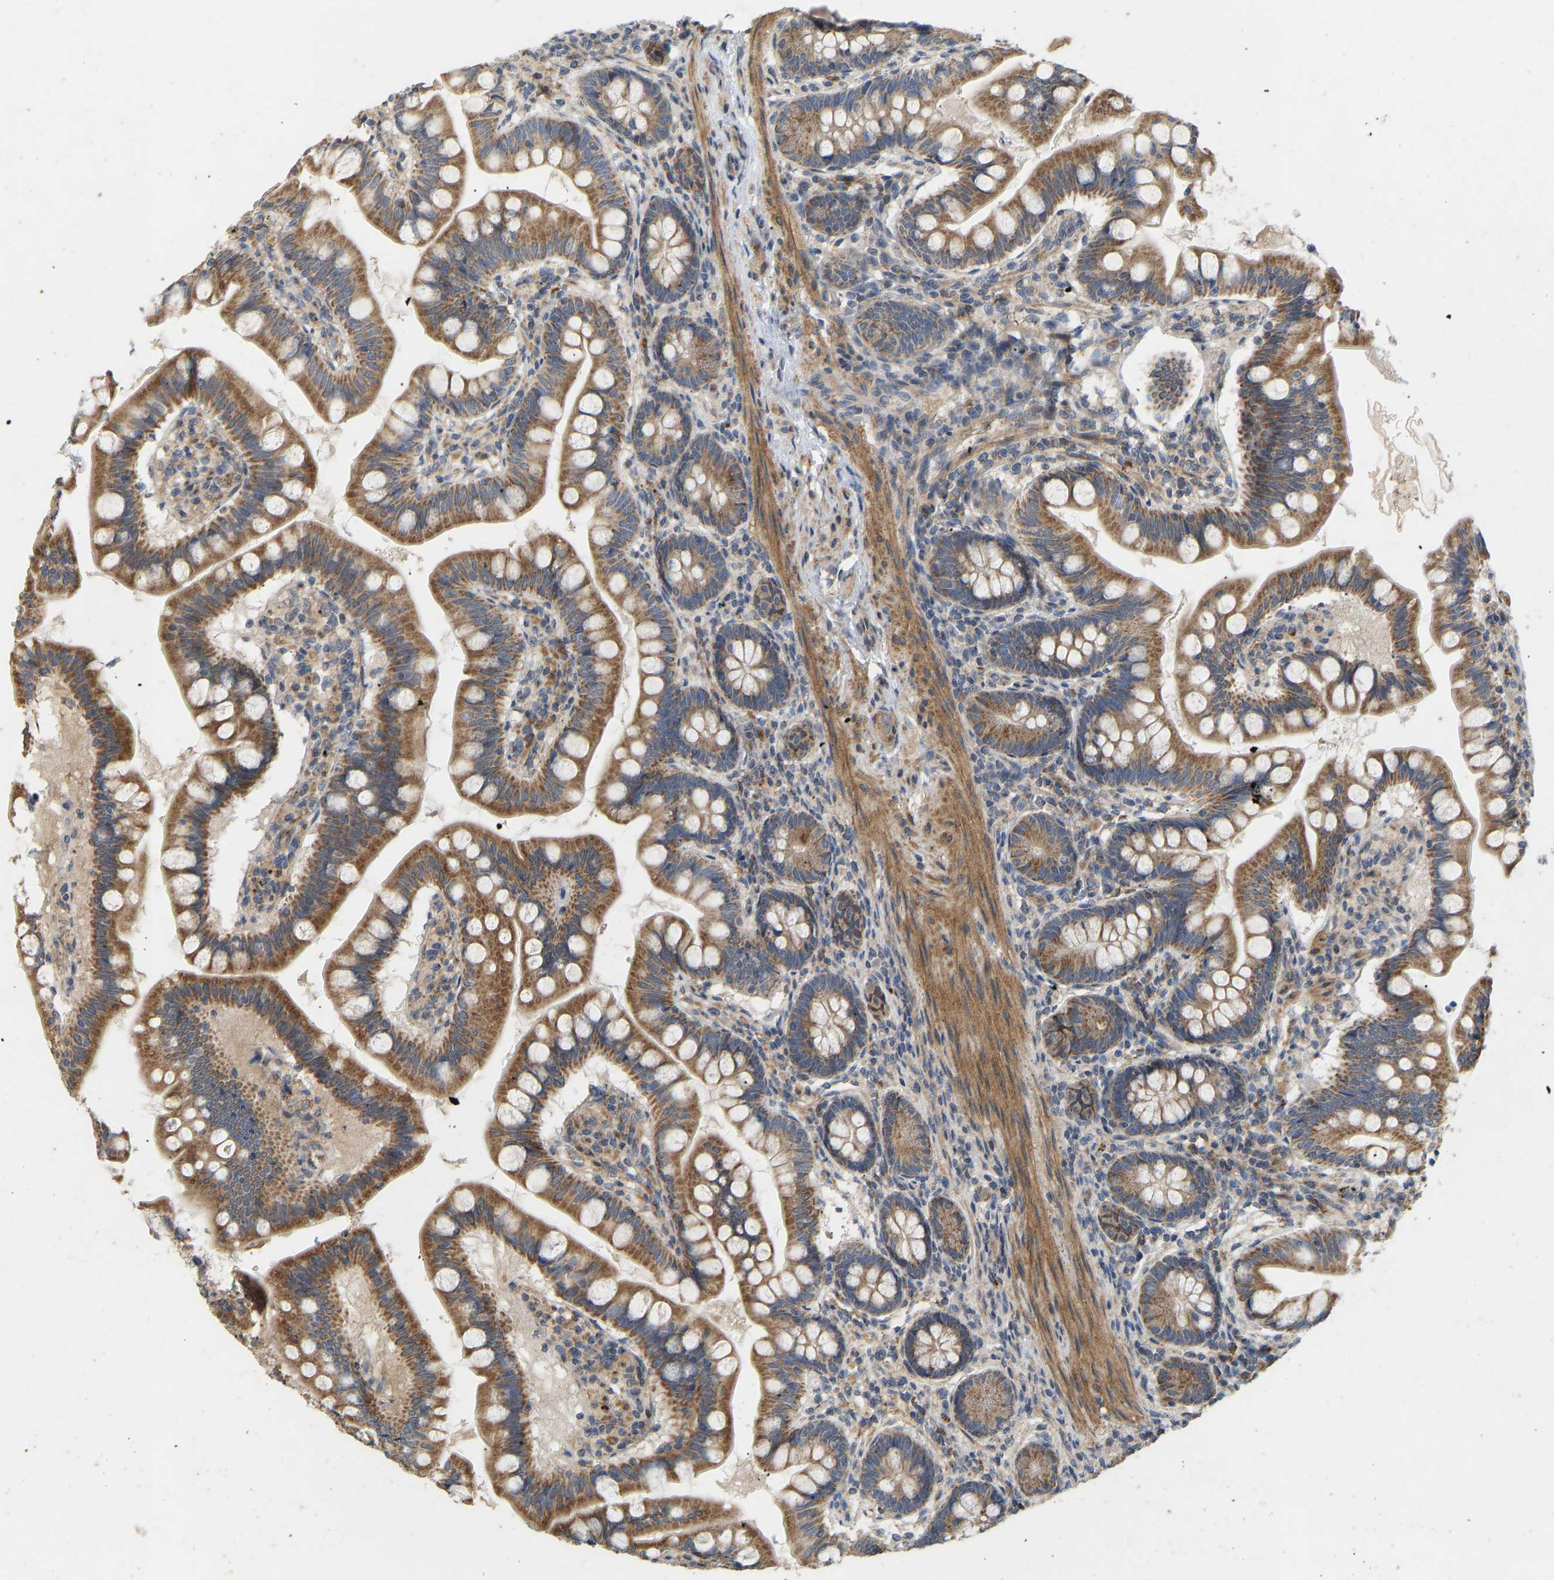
{"staining": {"intensity": "moderate", "quantity": ">75%", "location": "cytoplasmic/membranous"}, "tissue": "small intestine", "cell_type": "Glandular cells", "image_type": "normal", "snomed": [{"axis": "morphology", "description": "Normal tissue, NOS"}, {"axis": "topography", "description": "Small intestine"}], "caption": "High-power microscopy captured an immunohistochemistry (IHC) image of normal small intestine, revealing moderate cytoplasmic/membranous staining in about >75% of glandular cells.", "gene": "HACD2", "patient": {"sex": "male", "age": 7}}